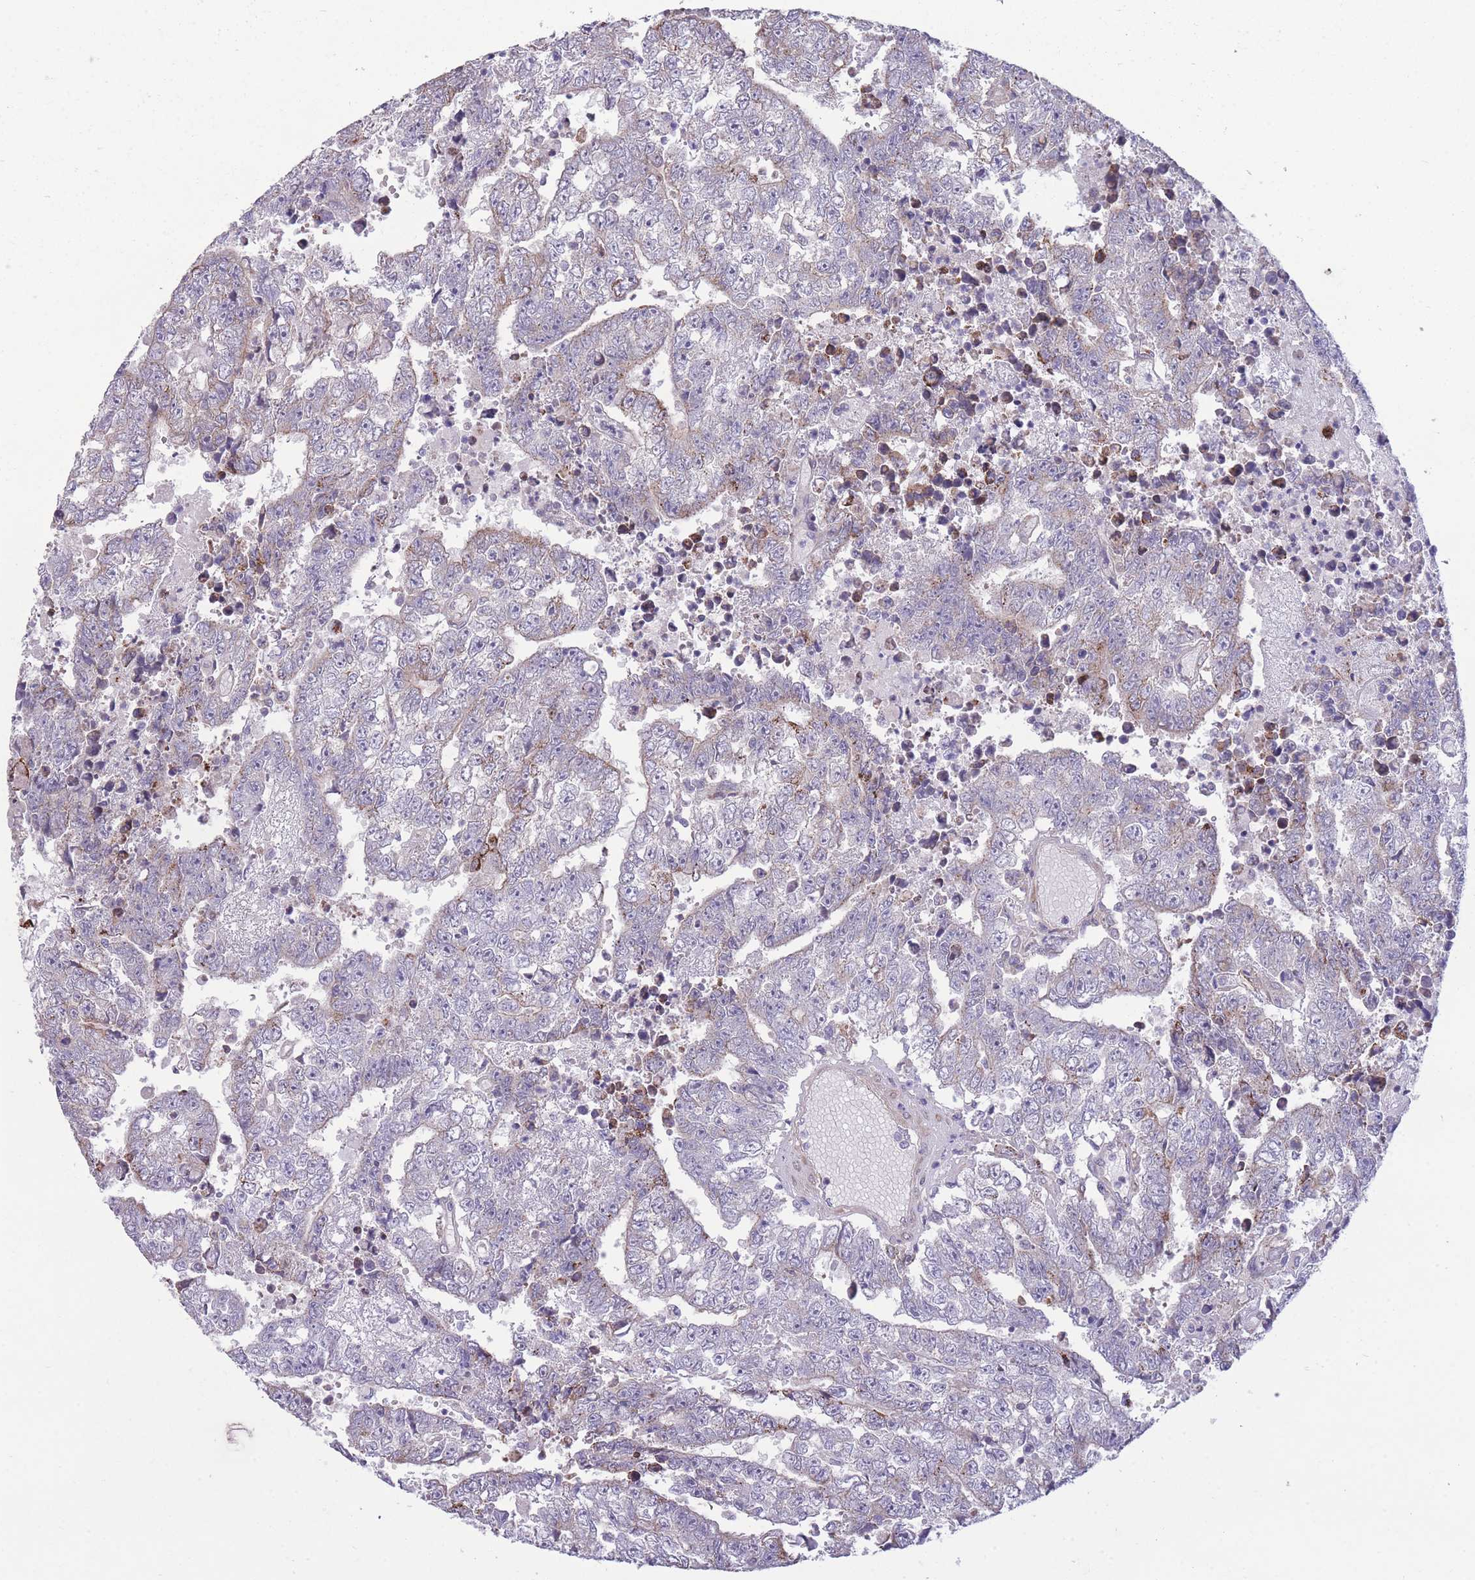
{"staining": {"intensity": "negative", "quantity": "none", "location": "none"}, "tissue": "testis cancer", "cell_type": "Tumor cells", "image_type": "cancer", "snomed": [{"axis": "morphology", "description": "Carcinoma, Embryonal, NOS"}, {"axis": "topography", "description": "Testis"}], "caption": "An IHC histopathology image of testis cancer is shown. There is no staining in tumor cells of testis cancer. The staining was performed using DAB to visualize the protein expression in brown, while the nuclei were stained in blue with hematoxylin (Magnification: 20x).", "gene": "RIC8A", "patient": {"sex": "male", "age": 25}}